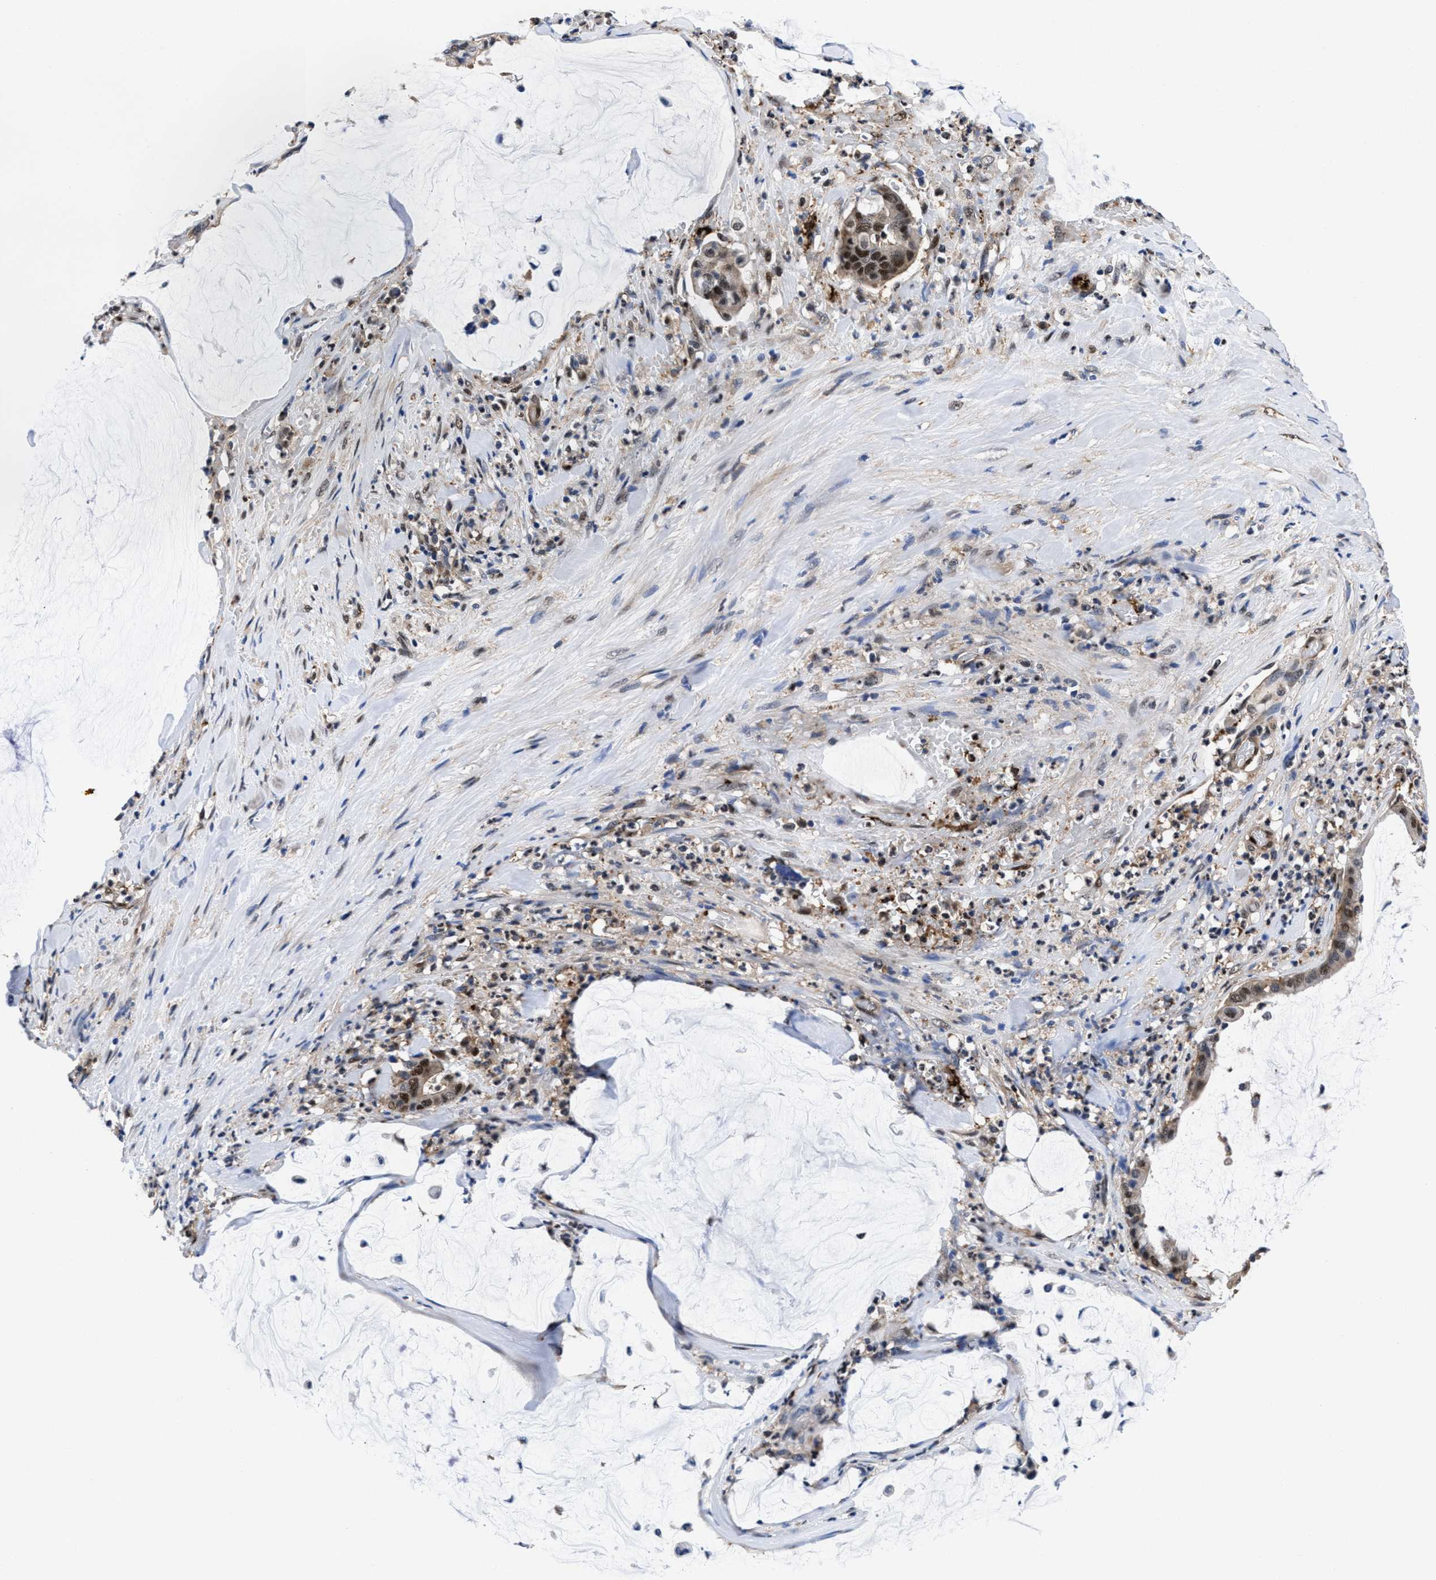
{"staining": {"intensity": "moderate", "quantity": "25%-75%", "location": "cytoplasmic/membranous,nuclear"}, "tissue": "pancreatic cancer", "cell_type": "Tumor cells", "image_type": "cancer", "snomed": [{"axis": "morphology", "description": "Adenocarcinoma, NOS"}, {"axis": "topography", "description": "Pancreas"}], "caption": "Immunohistochemistry (IHC) photomicrograph of pancreatic cancer (adenocarcinoma) stained for a protein (brown), which shows medium levels of moderate cytoplasmic/membranous and nuclear positivity in about 25%-75% of tumor cells.", "gene": "ACLY", "patient": {"sex": "male", "age": 41}}